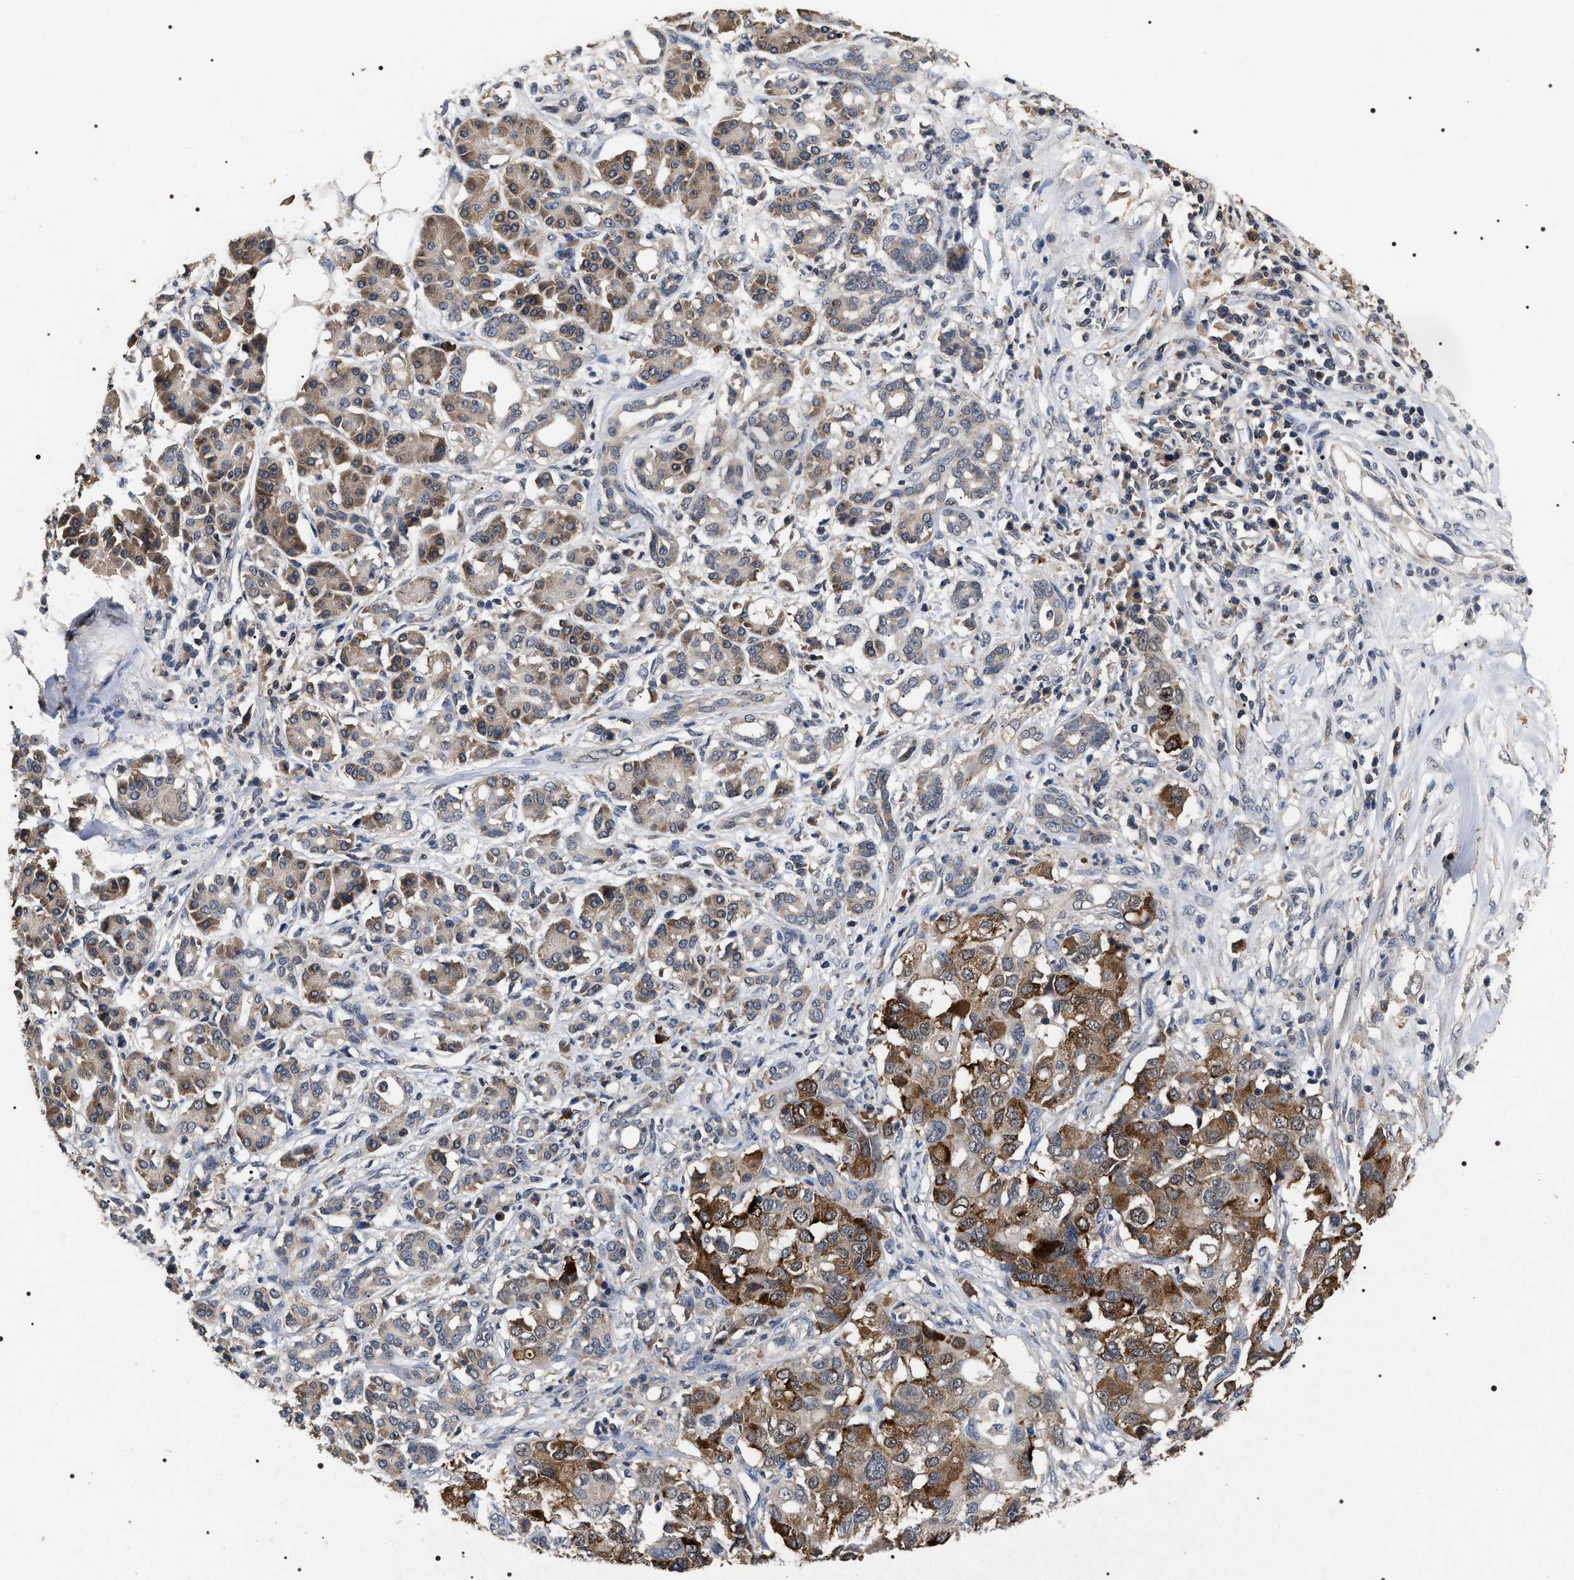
{"staining": {"intensity": "strong", "quantity": "25%-75%", "location": "cytoplasmic/membranous"}, "tissue": "pancreatic cancer", "cell_type": "Tumor cells", "image_type": "cancer", "snomed": [{"axis": "morphology", "description": "Adenocarcinoma, NOS"}, {"axis": "topography", "description": "Pancreas"}], "caption": "Immunohistochemical staining of human pancreatic cancer demonstrates strong cytoplasmic/membranous protein staining in approximately 25%-75% of tumor cells.", "gene": "UPF3A", "patient": {"sex": "female", "age": 56}}